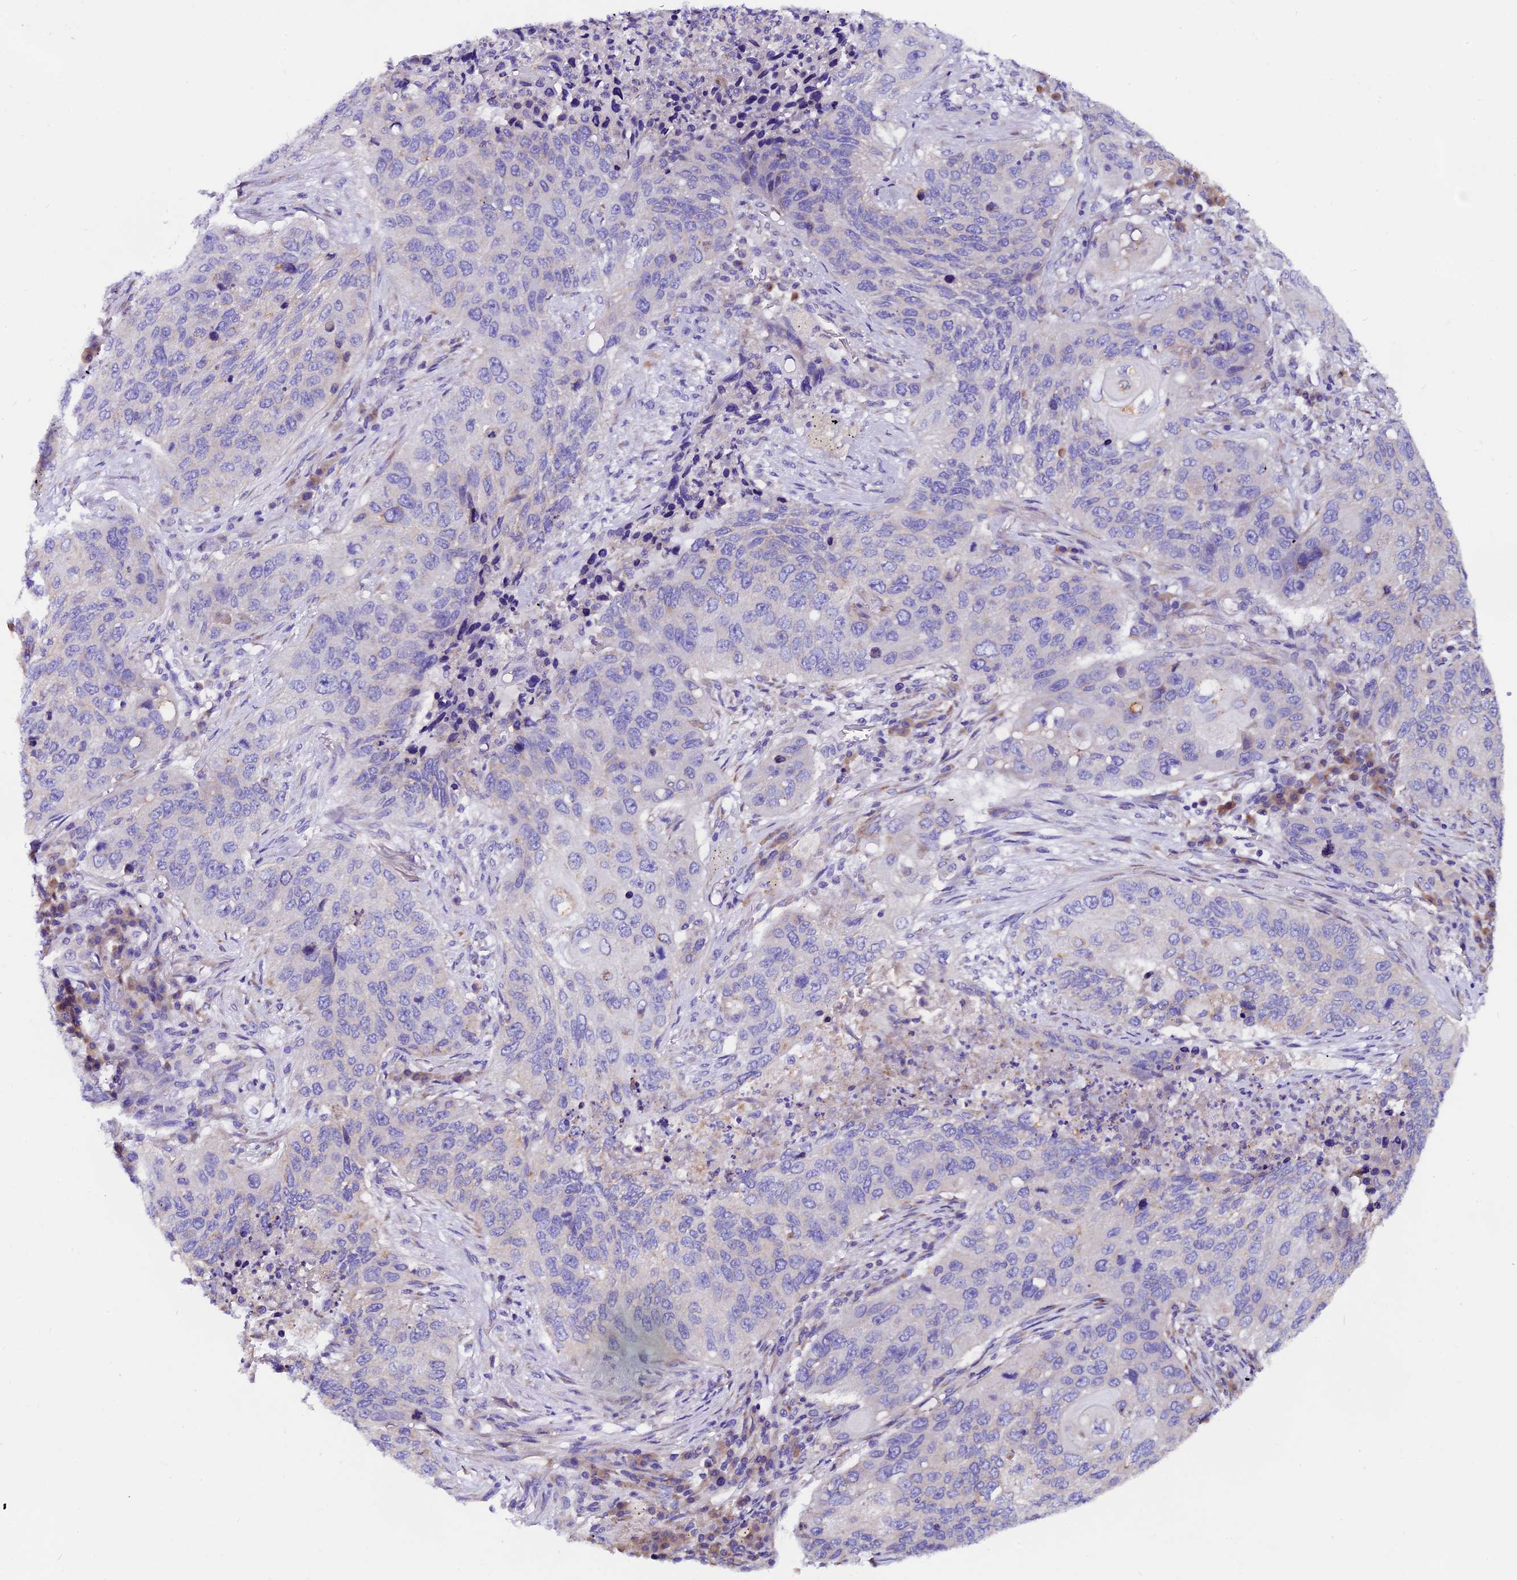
{"staining": {"intensity": "negative", "quantity": "none", "location": "none"}, "tissue": "lung cancer", "cell_type": "Tumor cells", "image_type": "cancer", "snomed": [{"axis": "morphology", "description": "Squamous cell carcinoma, NOS"}, {"axis": "topography", "description": "Lung"}], "caption": "IHC photomicrograph of neoplastic tissue: lung squamous cell carcinoma stained with DAB displays no significant protein positivity in tumor cells.", "gene": "COMTD1", "patient": {"sex": "female", "age": 63}}